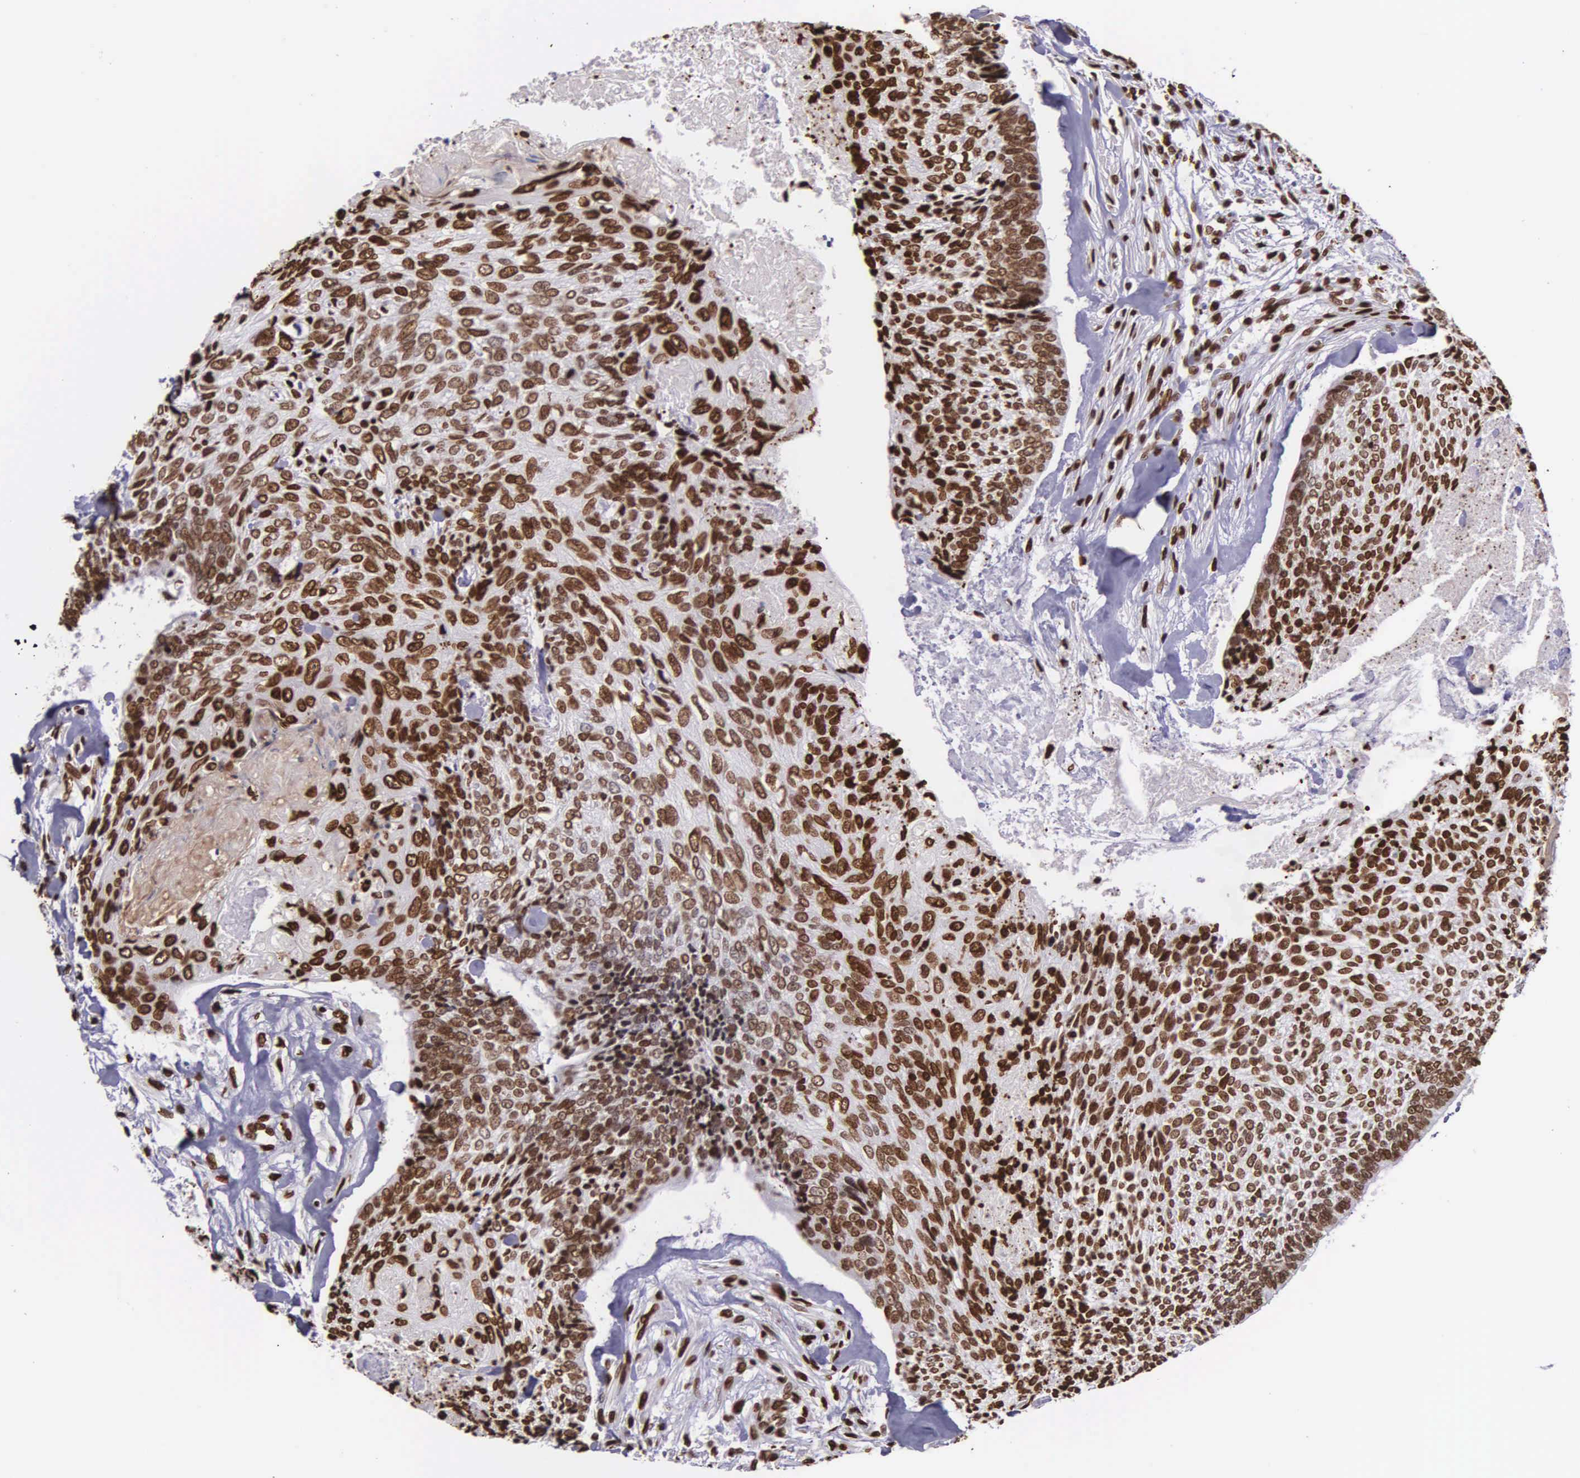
{"staining": {"intensity": "strong", "quantity": ">75%", "location": "nuclear"}, "tissue": "head and neck cancer", "cell_type": "Tumor cells", "image_type": "cancer", "snomed": [{"axis": "morphology", "description": "Squamous cell carcinoma, NOS"}, {"axis": "topography", "description": "Salivary gland"}, {"axis": "topography", "description": "Head-Neck"}], "caption": "Approximately >75% of tumor cells in head and neck cancer exhibit strong nuclear protein expression as visualized by brown immunohistochemical staining.", "gene": "H1-0", "patient": {"sex": "male", "age": 70}}